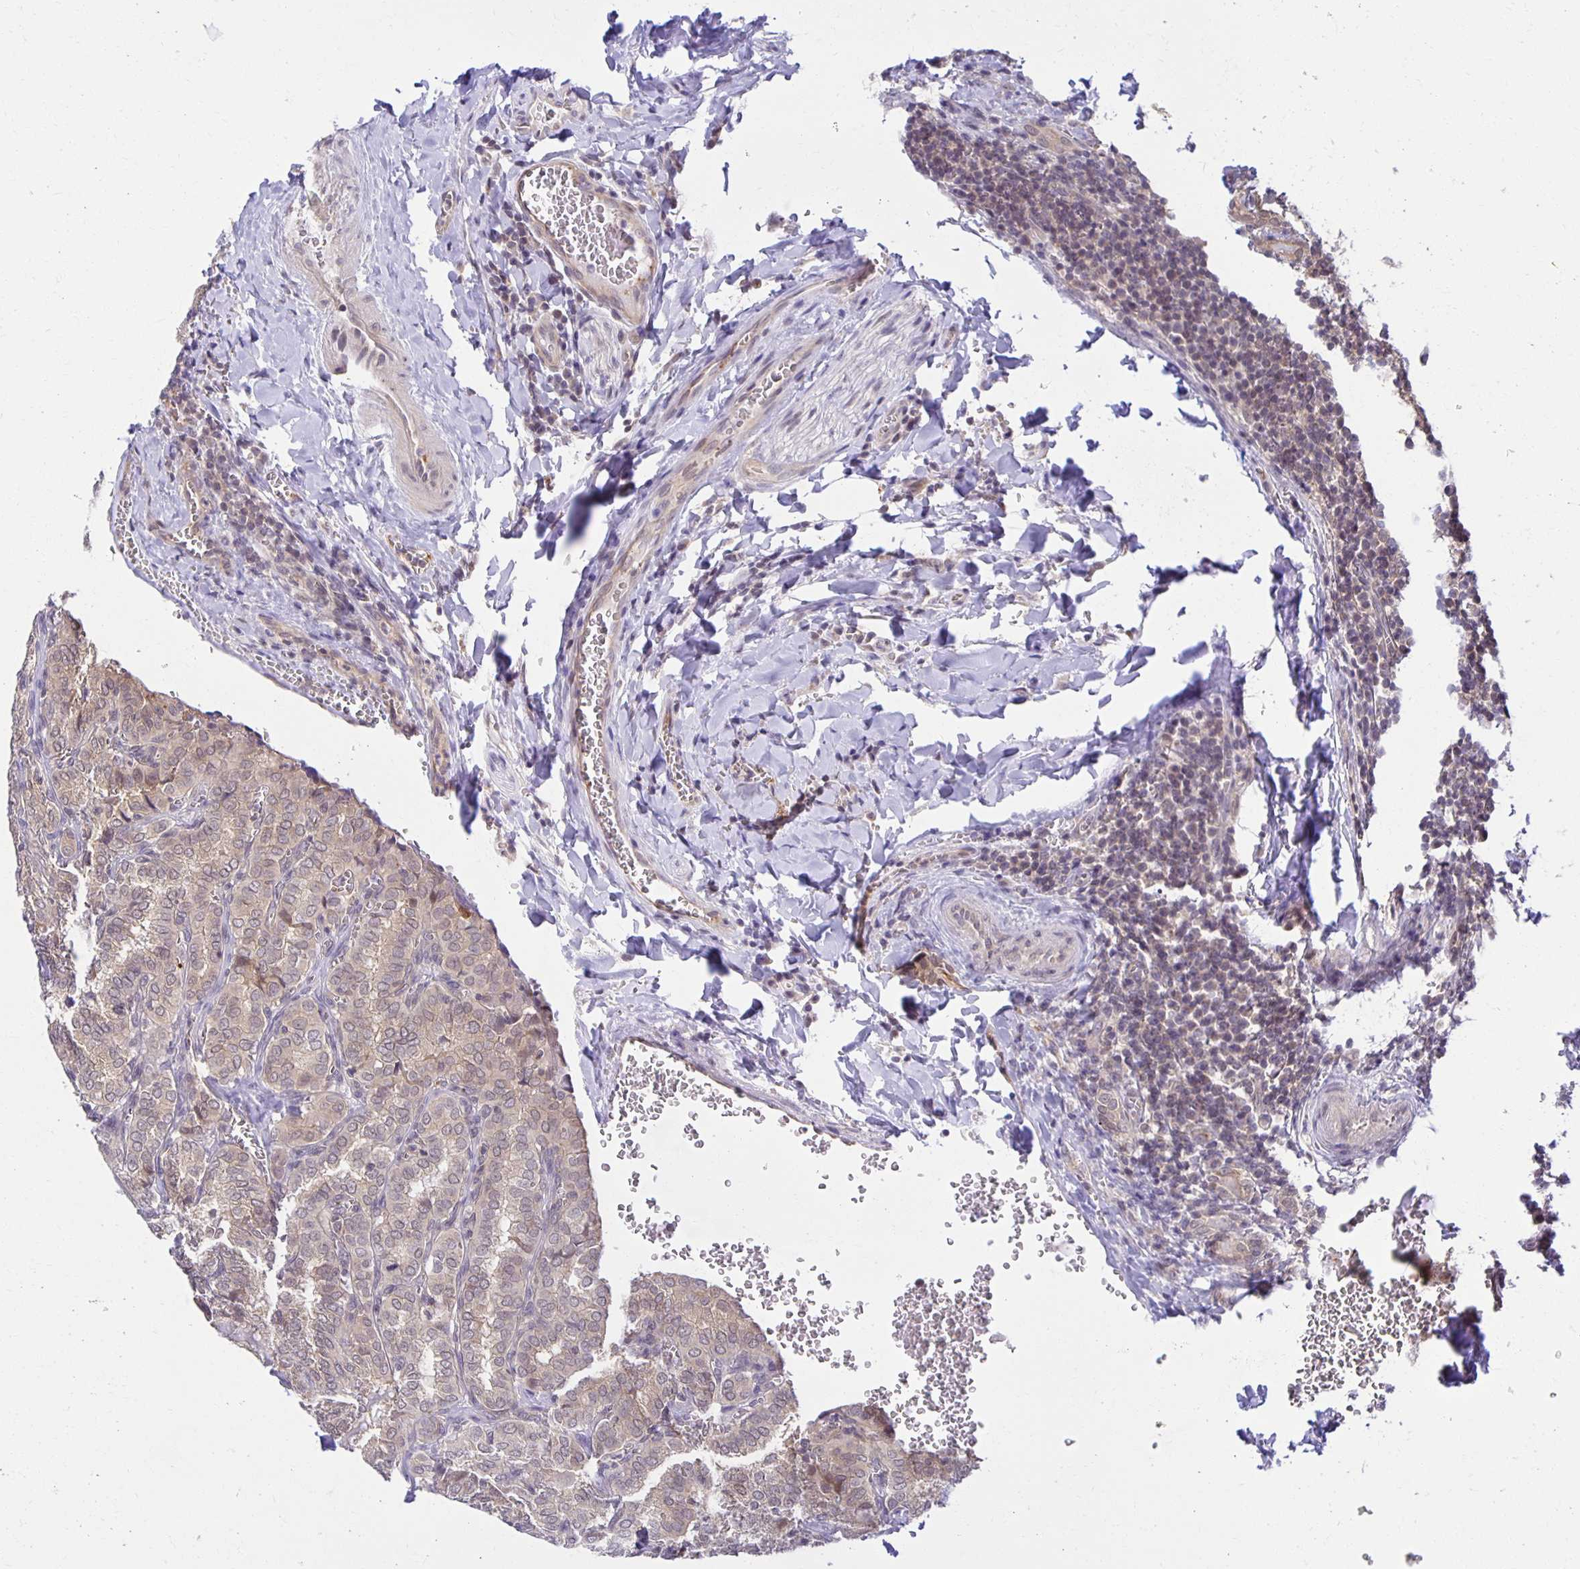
{"staining": {"intensity": "weak", "quantity": "<25%", "location": "cytoplasmic/membranous"}, "tissue": "thyroid cancer", "cell_type": "Tumor cells", "image_type": "cancer", "snomed": [{"axis": "morphology", "description": "Papillary adenocarcinoma, NOS"}, {"axis": "topography", "description": "Thyroid gland"}], "caption": "There is no significant expression in tumor cells of thyroid papillary adenocarcinoma.", "gene": "MIEN1", "patient": {"sex": "female", "age": 30}}